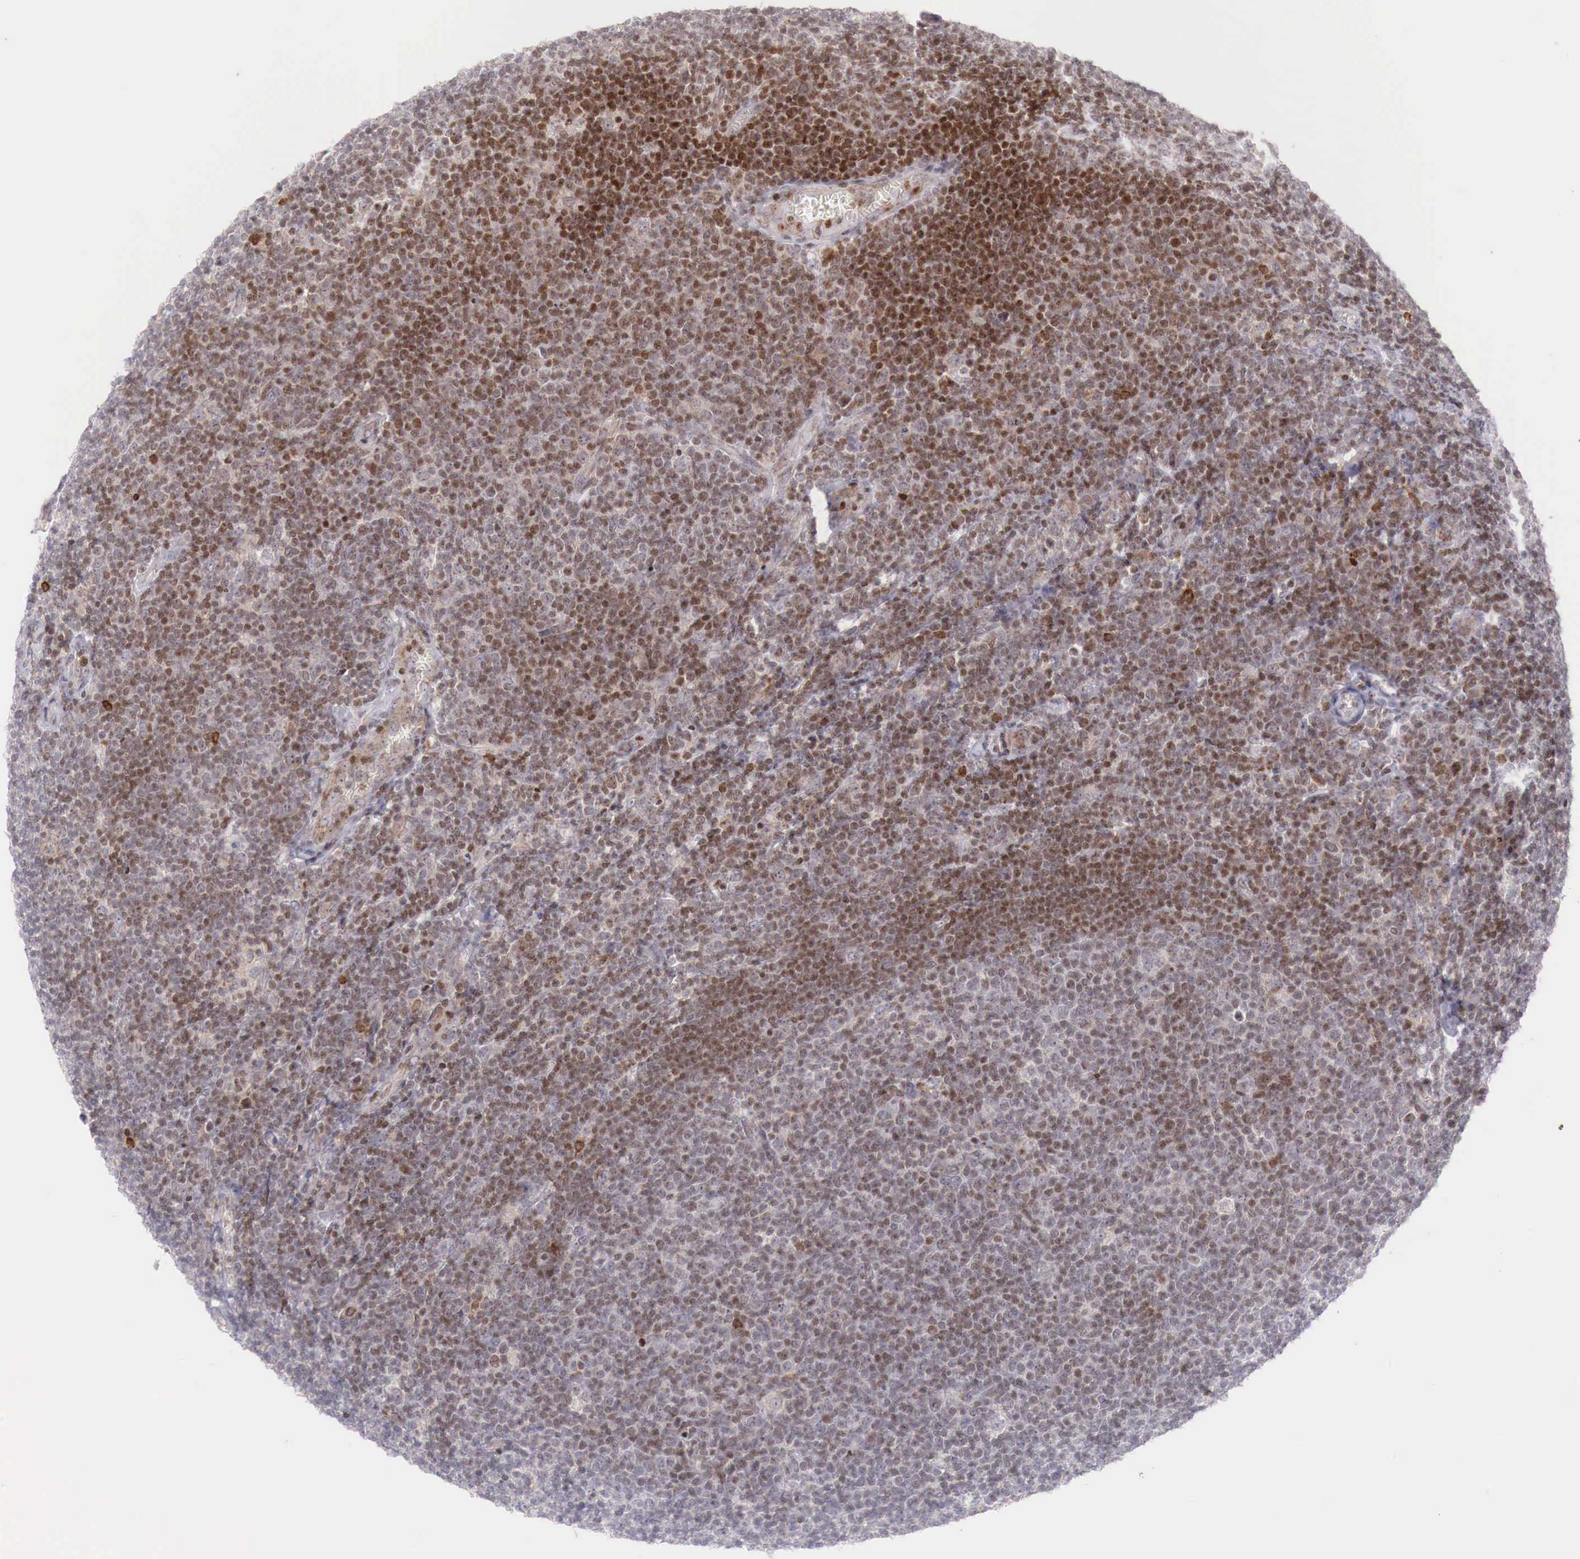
{"staining": {"intensity": "moderate", "quantity": ">75%", "location": "nuclear"}, "tissue": "lymphoma", "cell_type": "Tumor cells", "image_type": "cancer", "snomed": [{"axis": "morphology", "description": "Malignant lymphoma, non-Hodgkin's type, Low grade"}, {"axis": "topography", "description": "Lymph node"}], "caption": "DAB immunohistochemical staining of human low-grade malignant lymphoma, non-Hodgkin's type shows moderate nuclear protein positivity in approximately >75% of tumor cells.", "gene": "CLCN5", "patient": {"sex": "male", "age": 74}}